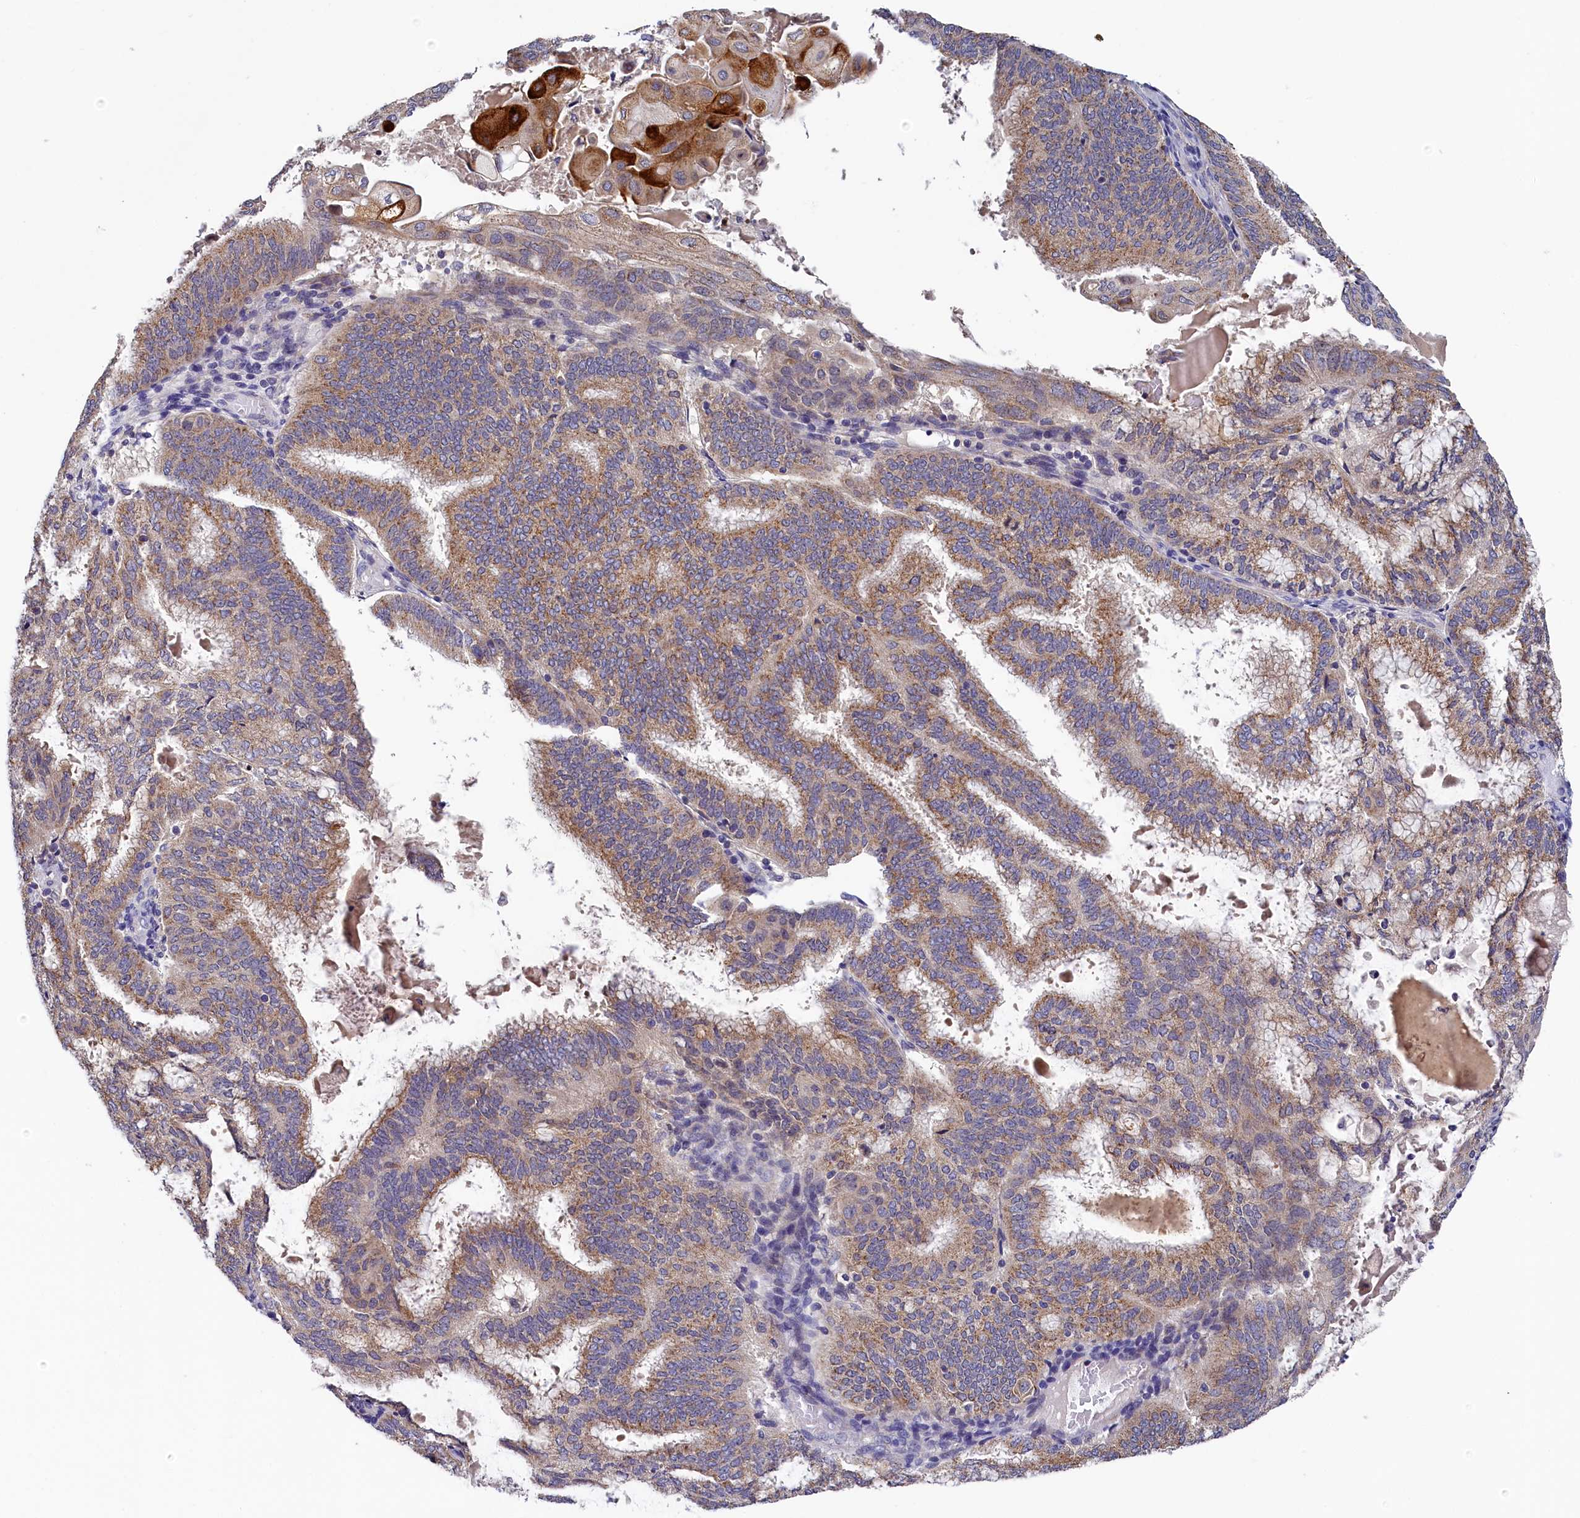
{"staining": {"intensity": "moderate", "quantity": "25%-75%", "location": "cytoplasmic/membranous"}, "tissue": "endometrial cancer", "cell_type": "Tumor cells", "image_type": "cancer", "snomed": [{"axis": "morphology", "description": "Adenocarcinoma, NOS"}, {"axis": "topography", "description": "Endometrium"}], "caption": "This histopathology image displays immunohistochemistry staining of endometrial adenocarcinoma, with medium moderate cytoplasmic/membranous positivity in approximately 25%-75% of tumor cells.", "gene": "SPINK9", "patient": {"sex": "female", "age": 49}}